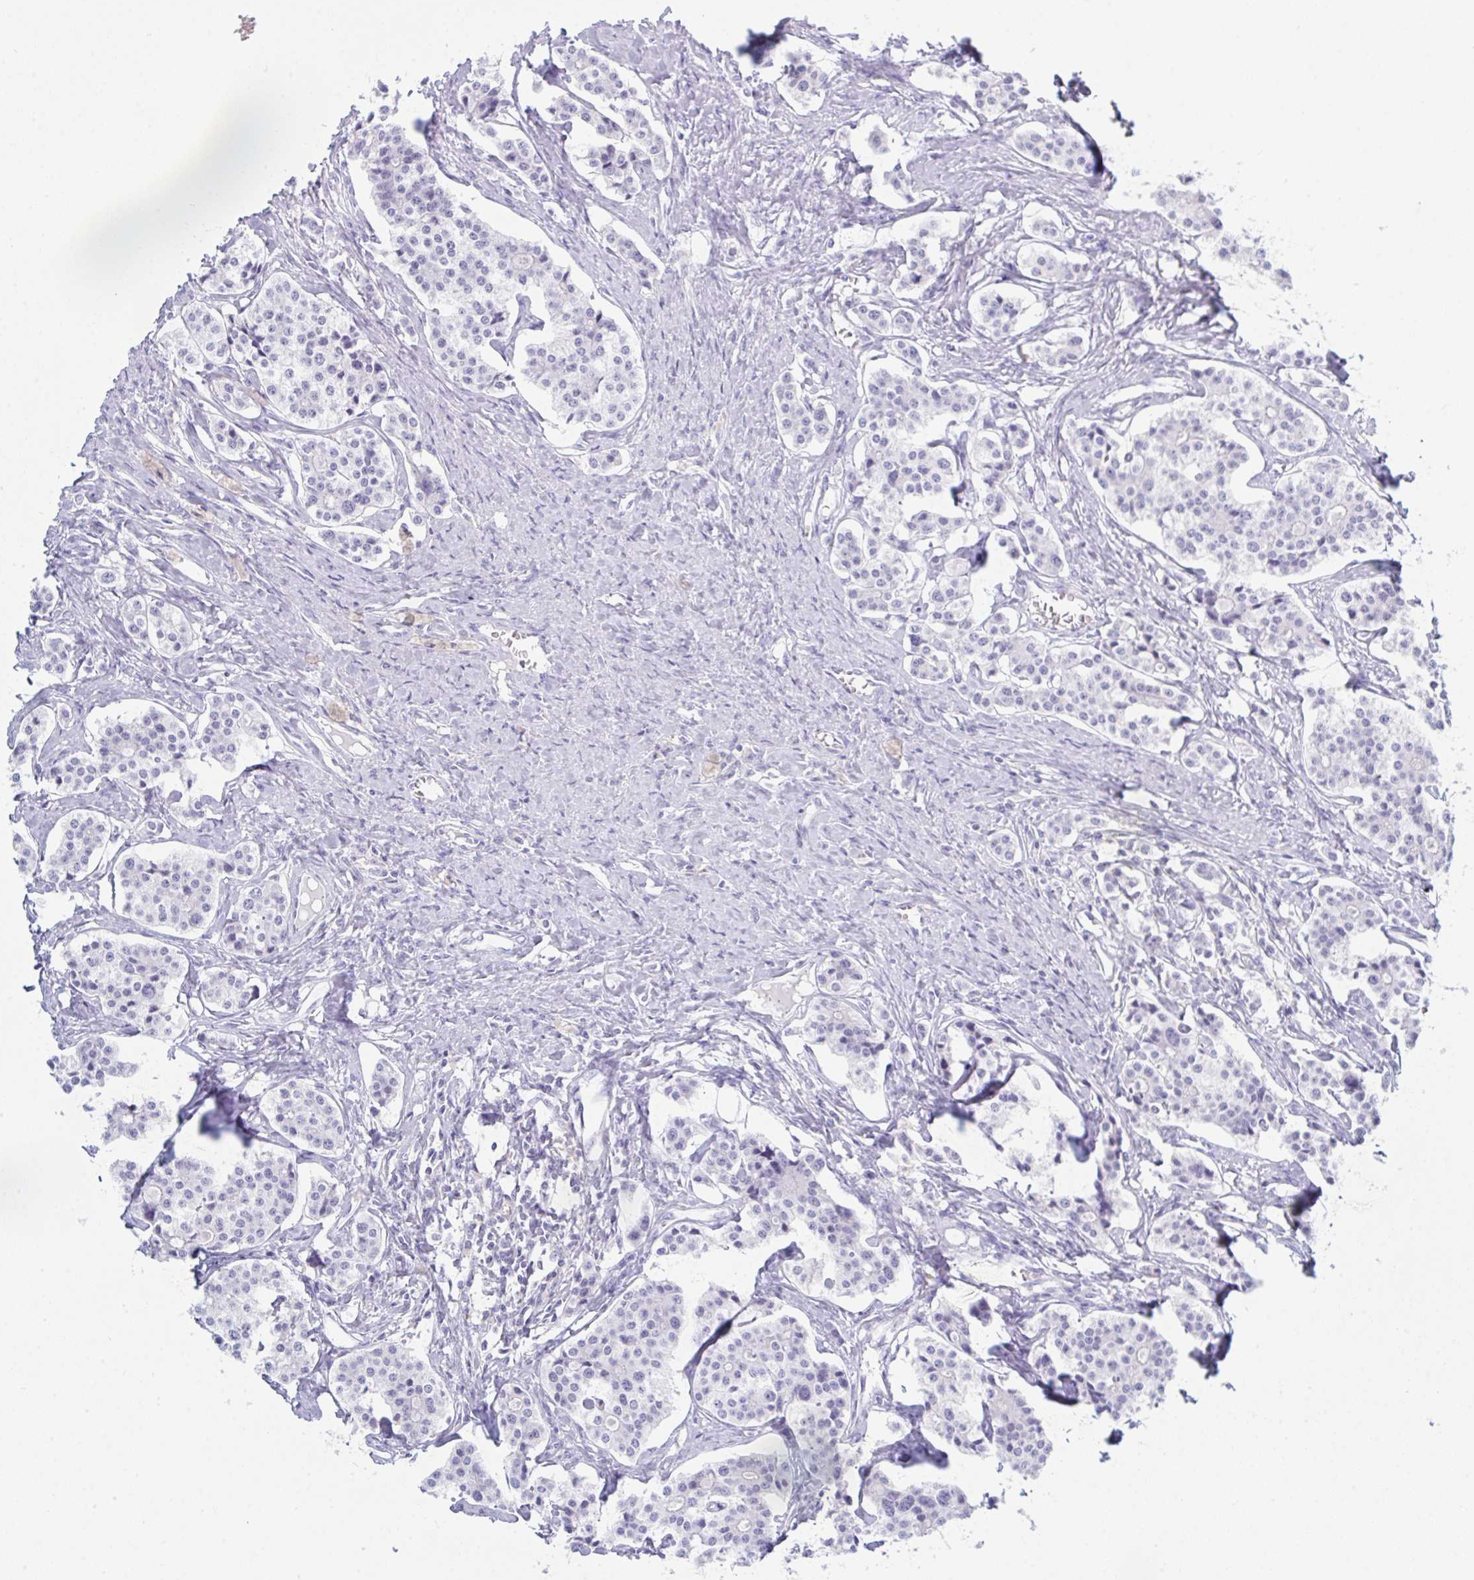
{"staining": {"intensity": "negative", "quantity": "none", "location": "none"}, "tissue": "carcinoid", "cell_type": "Tumor cells", "image_type": "cancer", "snomed": [{"axis": "morphology", "description": "Carcinoid, malignant, NOS"}, {"axis": "topography", "description": "Small intestine"}], "caption": "High power microscopy micrograph of an IHC histopathology image of carcinoid, revealing no significant expression in tumor cells. (DAB IHC with hematoxylin counter stain).", "gene": "MYO1F", "patient": {"sex": "male", "age": 63}}